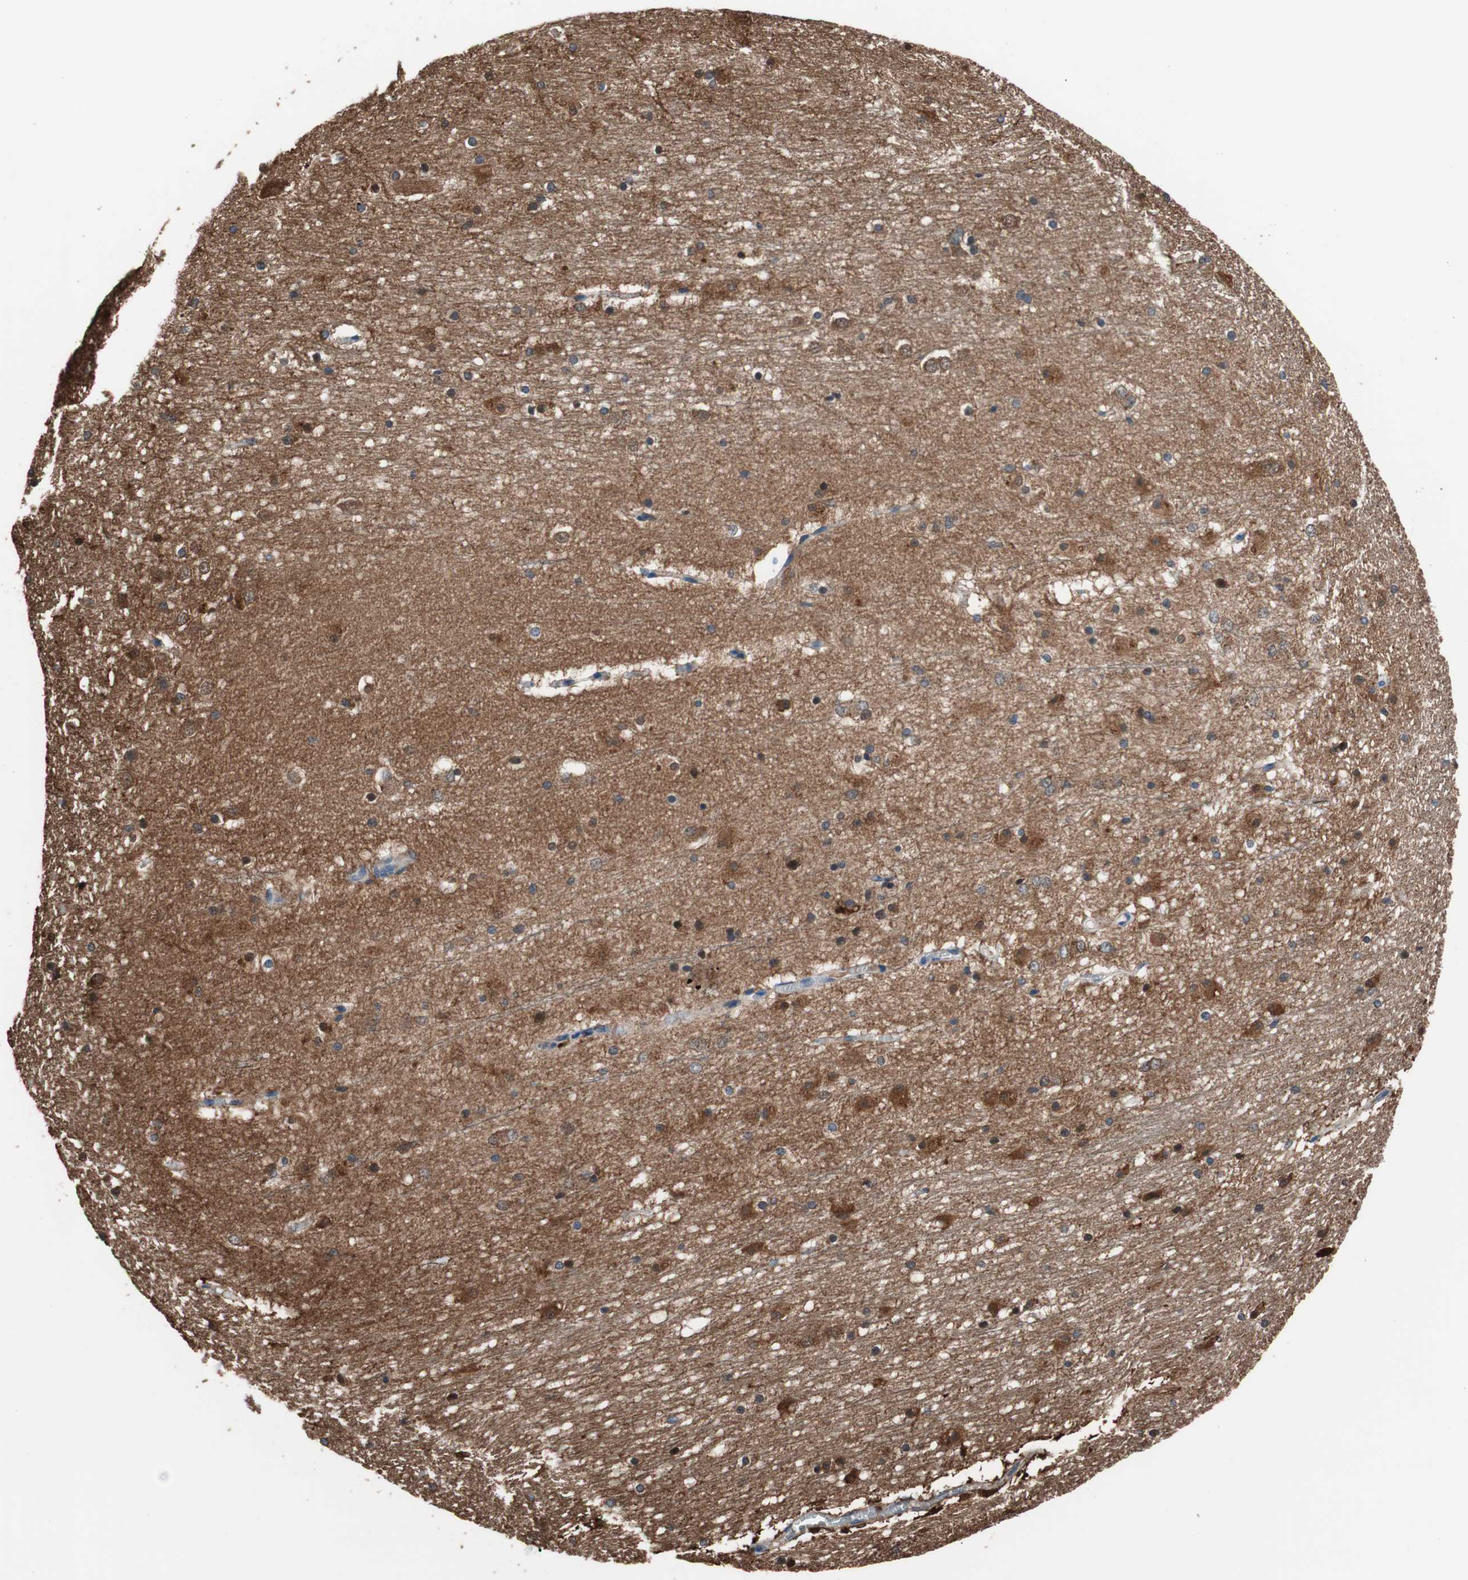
{"staining": {"intensity": "weak", "quantity": "25%-75%", "location": "cytoplasmic/membranous"}, "tissue": "hippocampus", "cell_type": "Glial cells", "image_type": "normal", "snomed": [{"axis": "morphology", "description": "Normal tissue, NOS"}, {"axis": "topography", "description": "Hippocampus"}], "caption": "Immunohistochemistry image of benign human hippocampus stained for a protein (brown), which exhibits low levels of weak cytoplasmic/membranous staining in about 25%-75% of glial cells.", "gene": "PRDX2", "patient": {"sex": "male", "age": 45}}